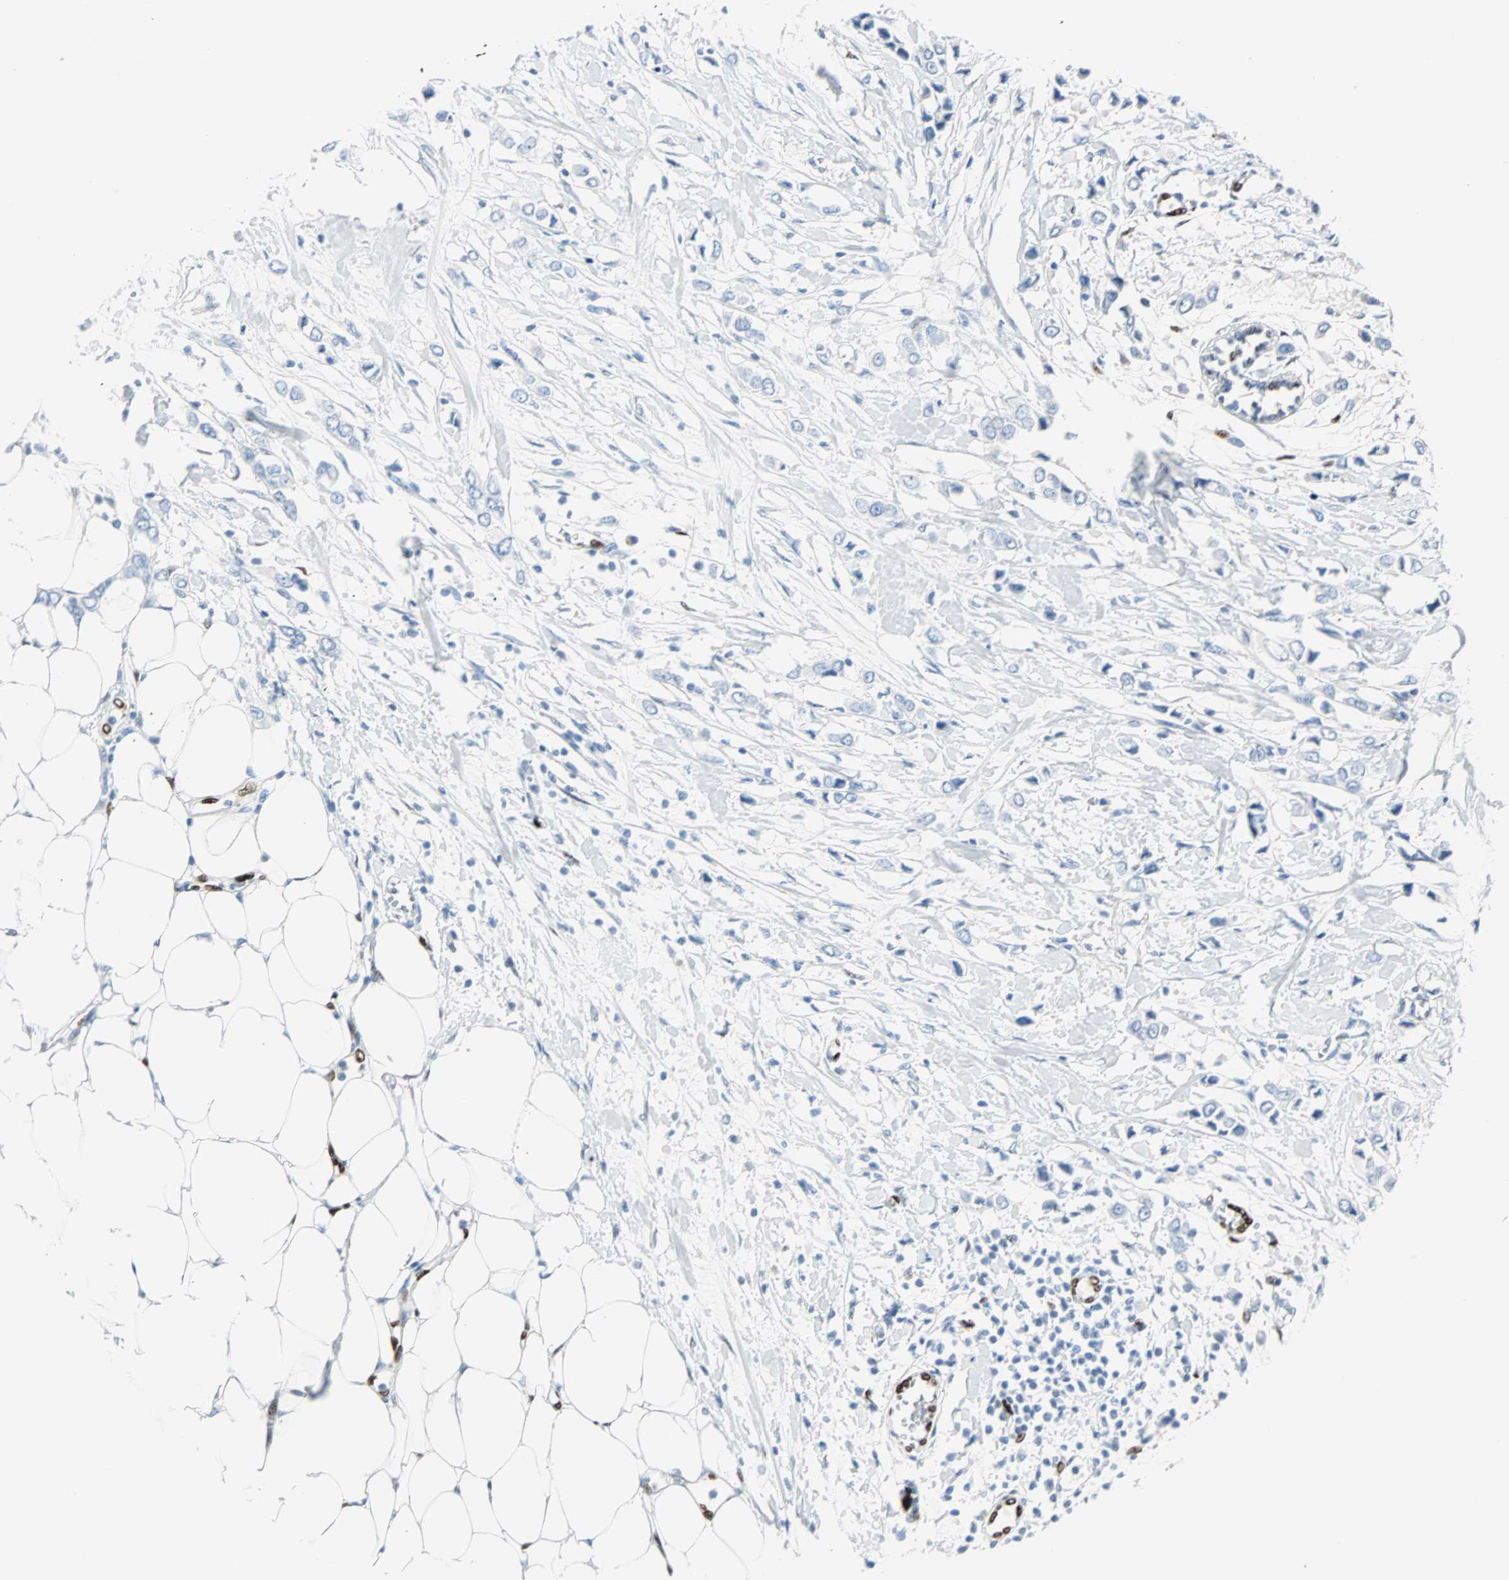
{"staining": {"intensity": "negative", "quantity": "none", "location": "none"}, "tissue": "breast cancer", "cell_type": "Tumor cells", "image_type": "cancer", "snomed": [{"axis": "morphology", "description": "Lobular carcinoma"}, {"axis": "topography", "description": "Breast"}], "caption": "Protein analysis of breast cancer demonstrates no significant positivity in tumor cells.", "gene": "IL33", "patient": {"sex": "female", "age": 51}}